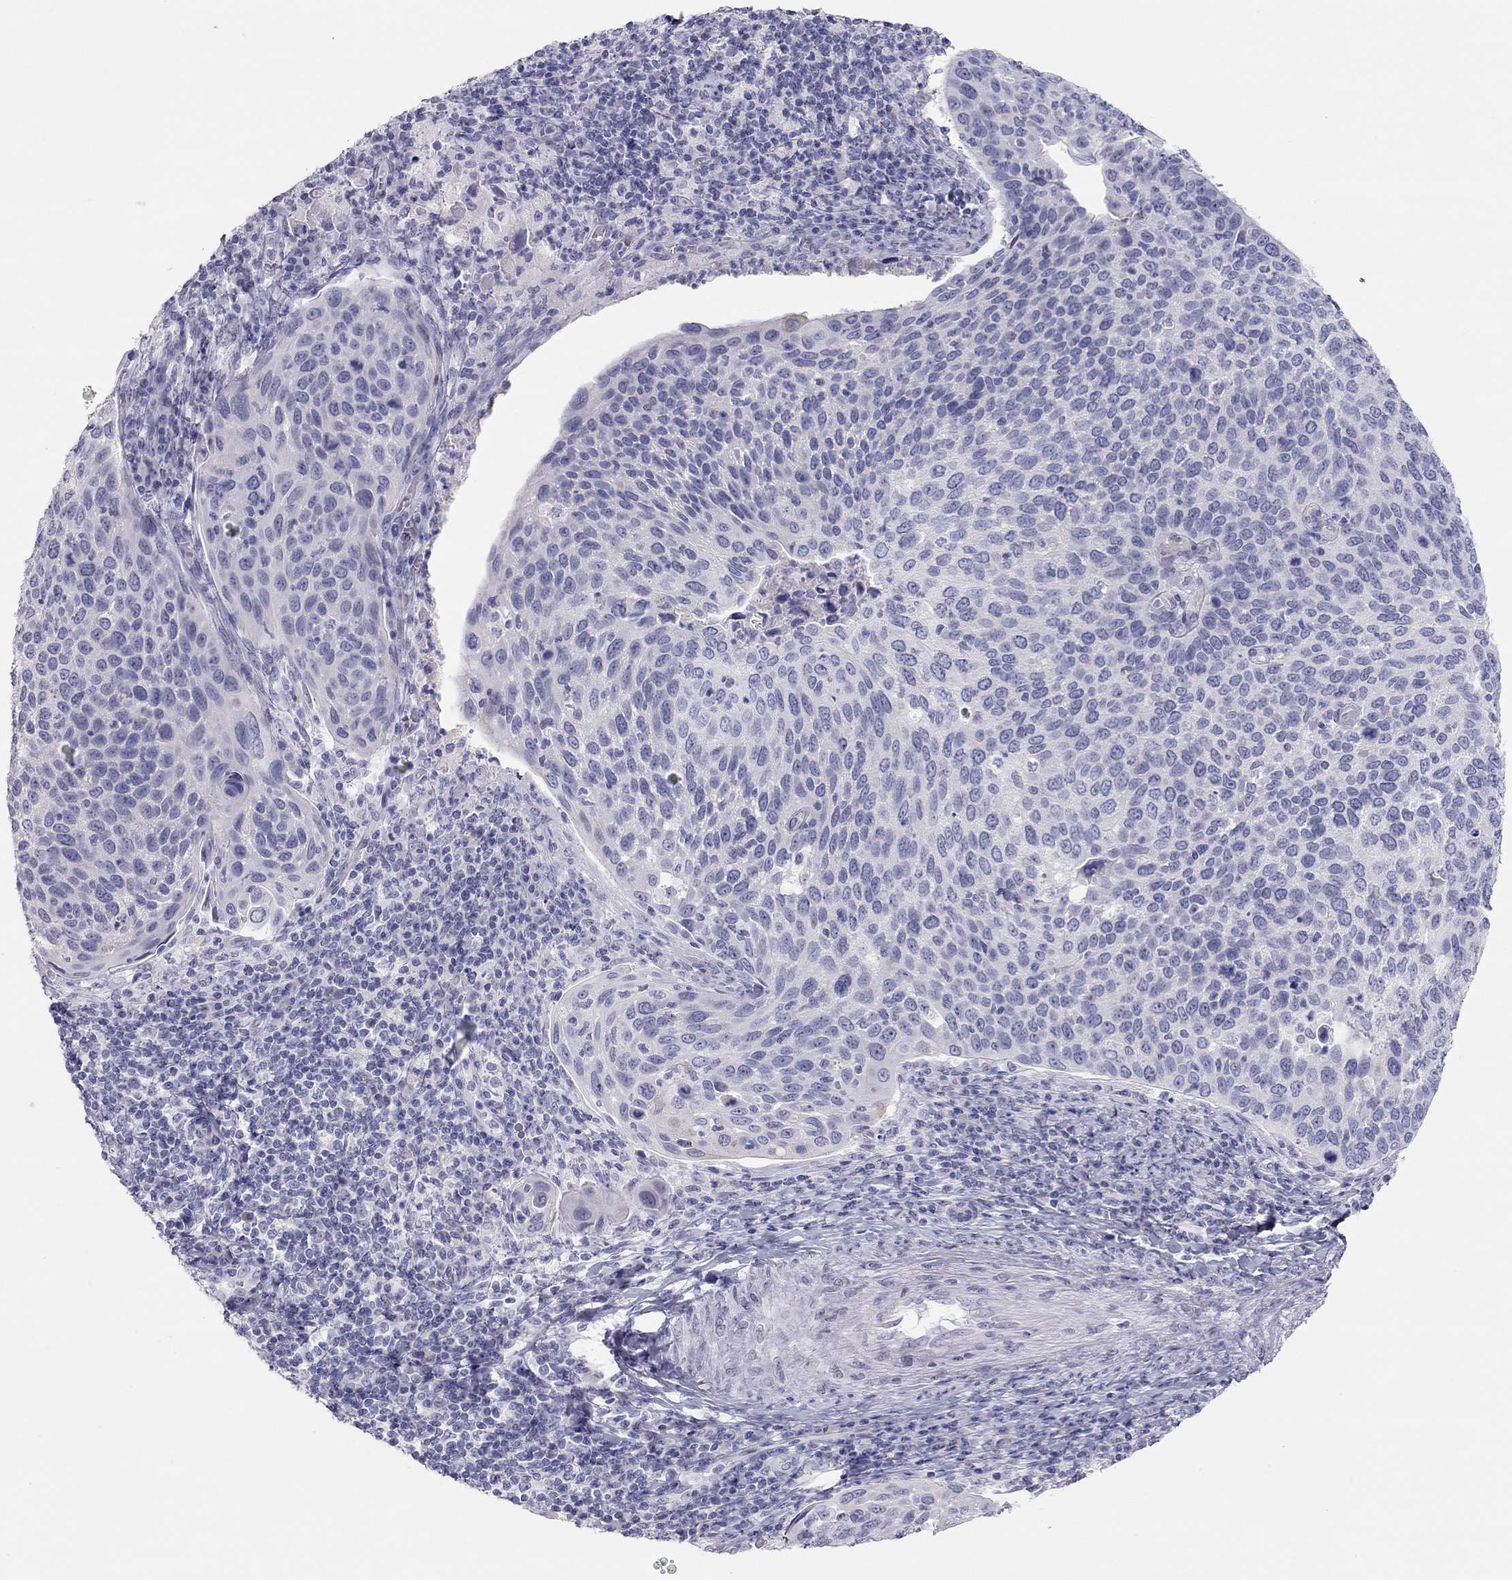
{"staining": {"intensity": "negative", "quantity": "none", "location": "none"}, "tissue": "cervical cancer", "cell_type": "Tumor cells", "image_type": "cancer", "snomed": [{"axis": "morphology", "description": "Squamous cell carcinoma, NOS"}, {"axis": "topography", "description": "Cervix"}], "caption": "The immunohistochemistry (IHC) image has no significant expression in tumor cells of cervical squamous cell carcinoma tissue.", "gene": "KCNV2", "patient": {"sex": "female", "age": 54}}